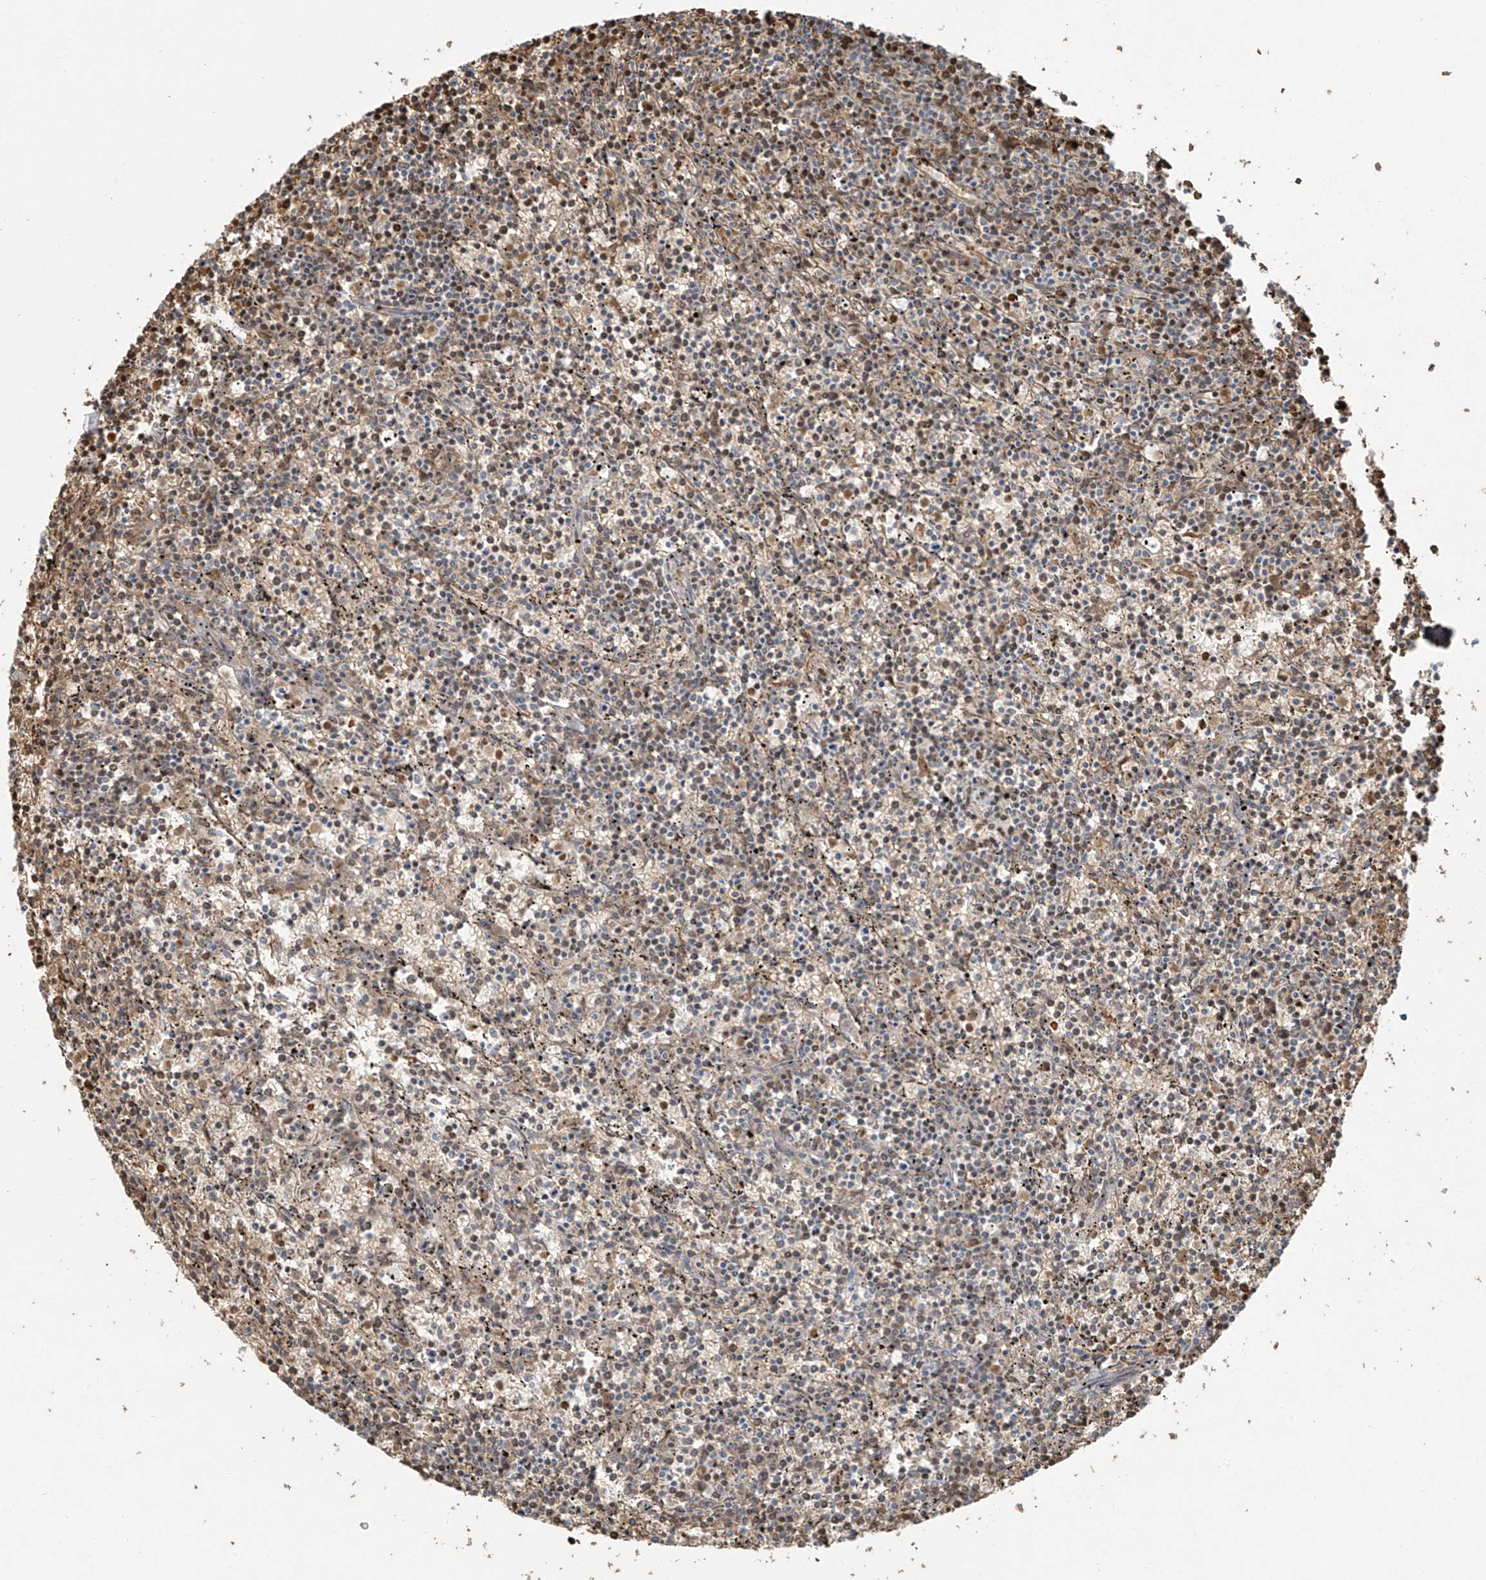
{"staining": {"intensity": "negative", "quantity": "none", "location": "none"}, "tissue": "lymphoma", "cell_type": "Tumor cells", "image_type": "cancer", "snomed": [{"axis": "morphology", "description": "Malignant lymphoma, non-Hodgkin's type, Low grade"}, {"axis": "topography", "description": "Spleen"}], "caption": "DAB (3,3'-diaminobenzidine) immunohistochemical staining of malignant lymphoma, non-Hodgkin's type (low-grade) exhibits no significant positivity in tumor cells. The staining is performed using DAB (3,3'-diaminobenzidine) brown chromogen with nuclei counter-stained in using hematoxylin.", "gene": "TTC22", "patient": {"sex": "female", "age": 50}}